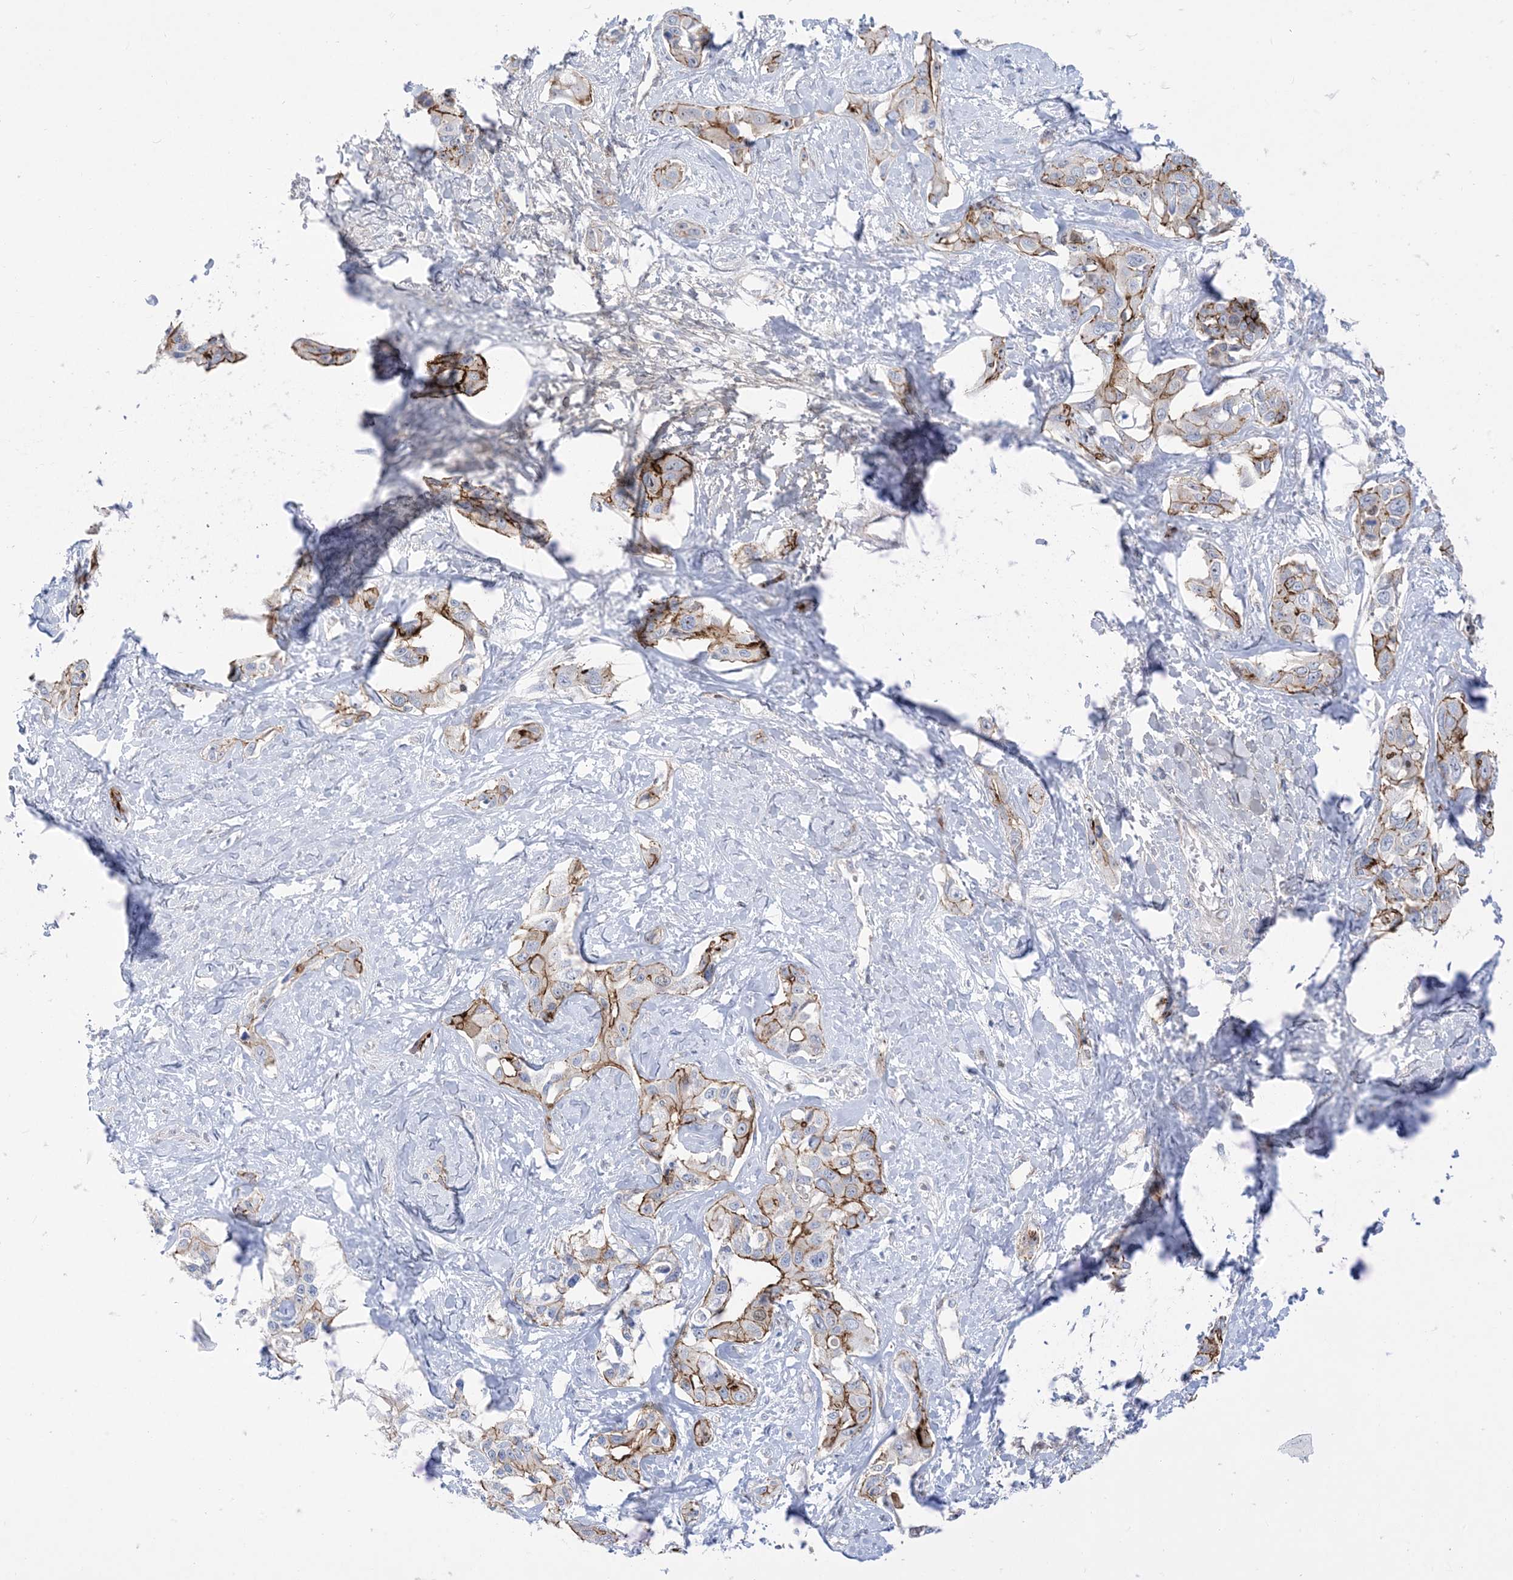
{"staining": {"intensity": "strong", "quantity": "25%-75%", "location": "cytoplasmic/membranous"}, "tissue": "liver cancer", "cell_type": "Tumor cells", "image_type": "cancer", "snomed": [{"axis": "morphology", "description": "Cholangiocarcinoma"}, {"axis": "topography", "description": "Liver"}], "caption": "Liver cholangiocarcinoma was stained to show a protein in brown. There is high levels of strong cytoplasmic/membranous staining in approximately 25%-75% of tumor cells.", "gene": "MARS2", "patient": {"sex": "male", "age": 59}}